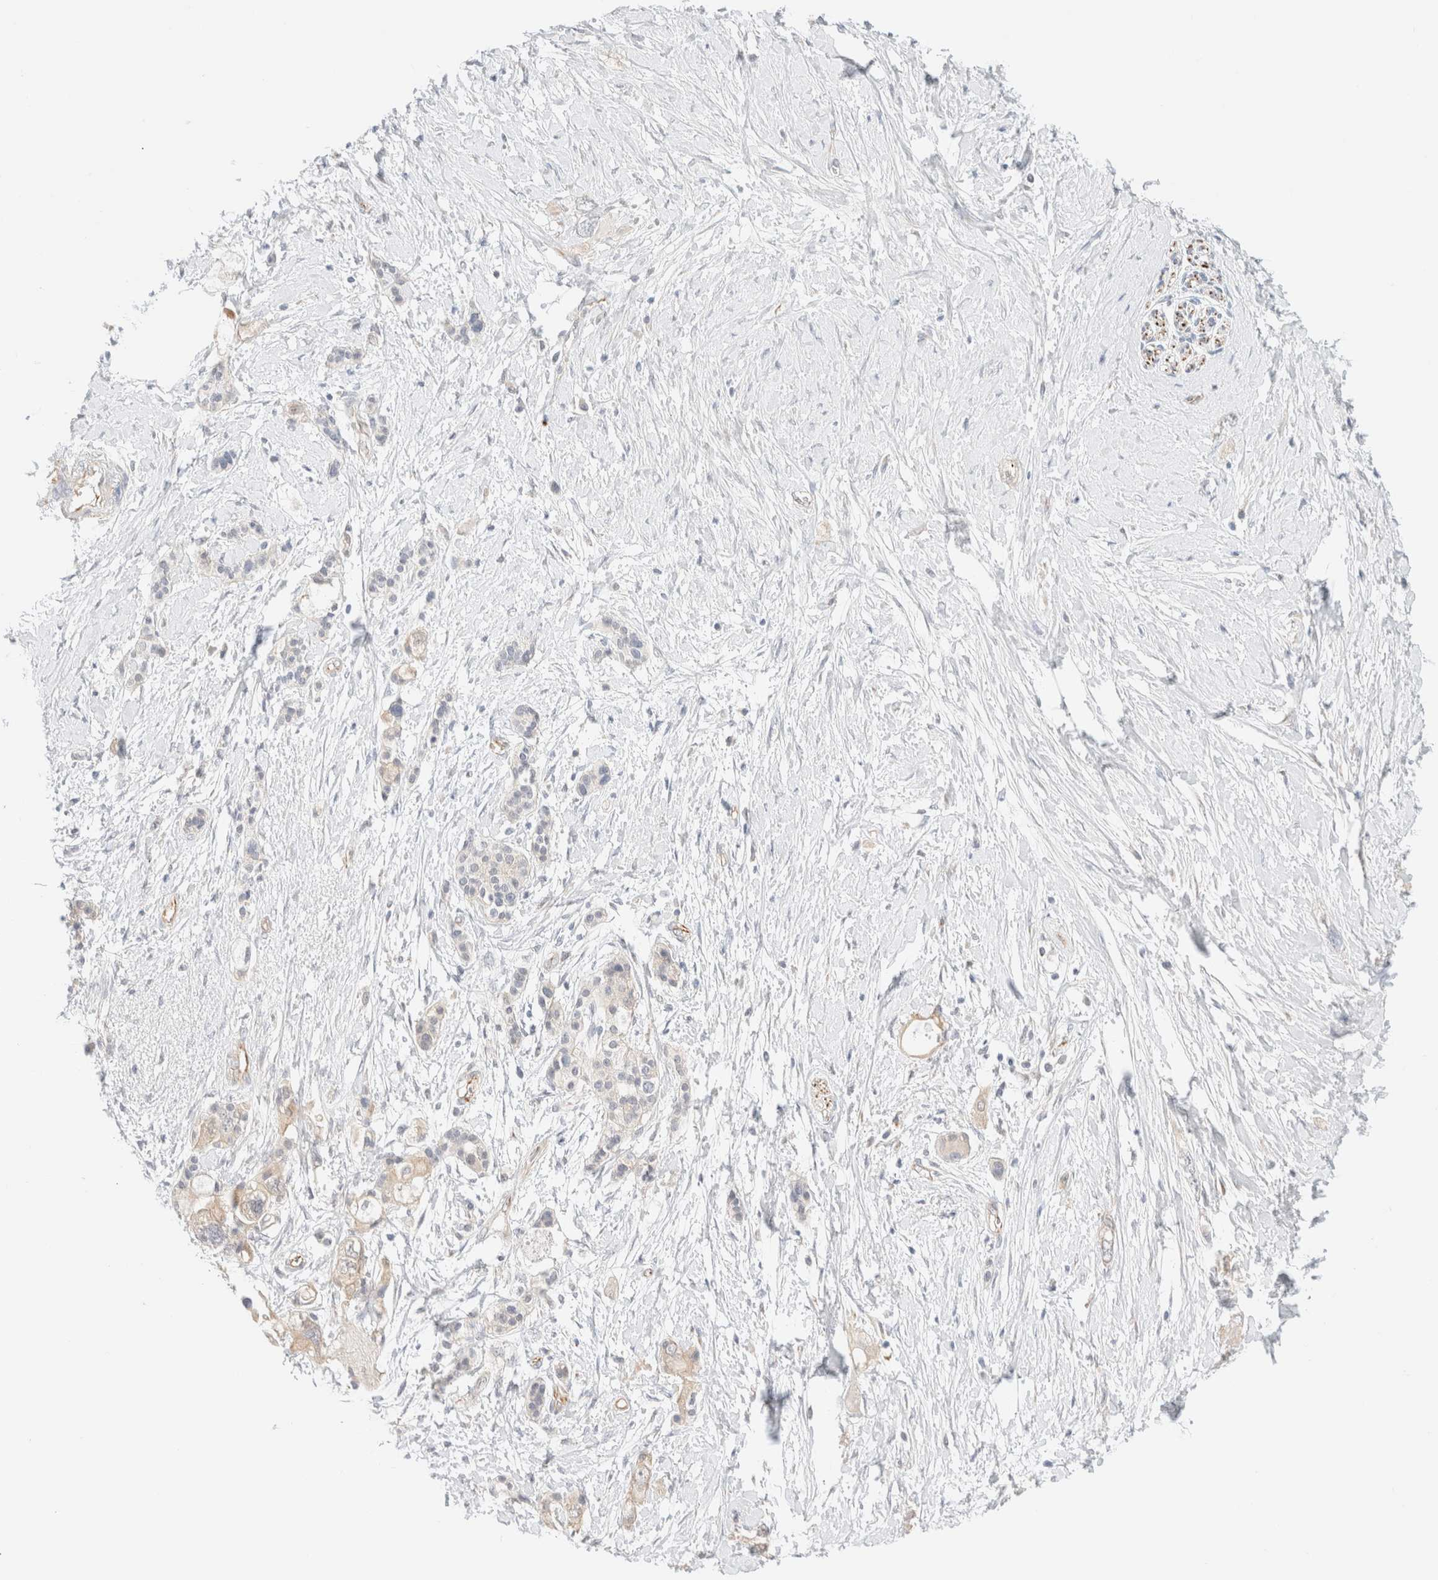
{"staining": {"intensity": "weak", "quantity": ">75%", "location": "cytoplasmic/membranous"}, "tissue": "pancreatic cancer", "cell_type": "Tumor cells", "image_type": "cancer", "snomed": [{"axis": "morphology", "description": "Adenocarcinoma, NOS"}, {"axis": "topography", "description": "Pancreas"}], "caption": "A micrograph of human pancreatic cancer (adenocarcinoma) stained for a protein reveals weak cytoplasmic/membranous brown staining in tumor cells.", "gene": "UNC13B", "patient": {"sex": "female", "age": 56}}